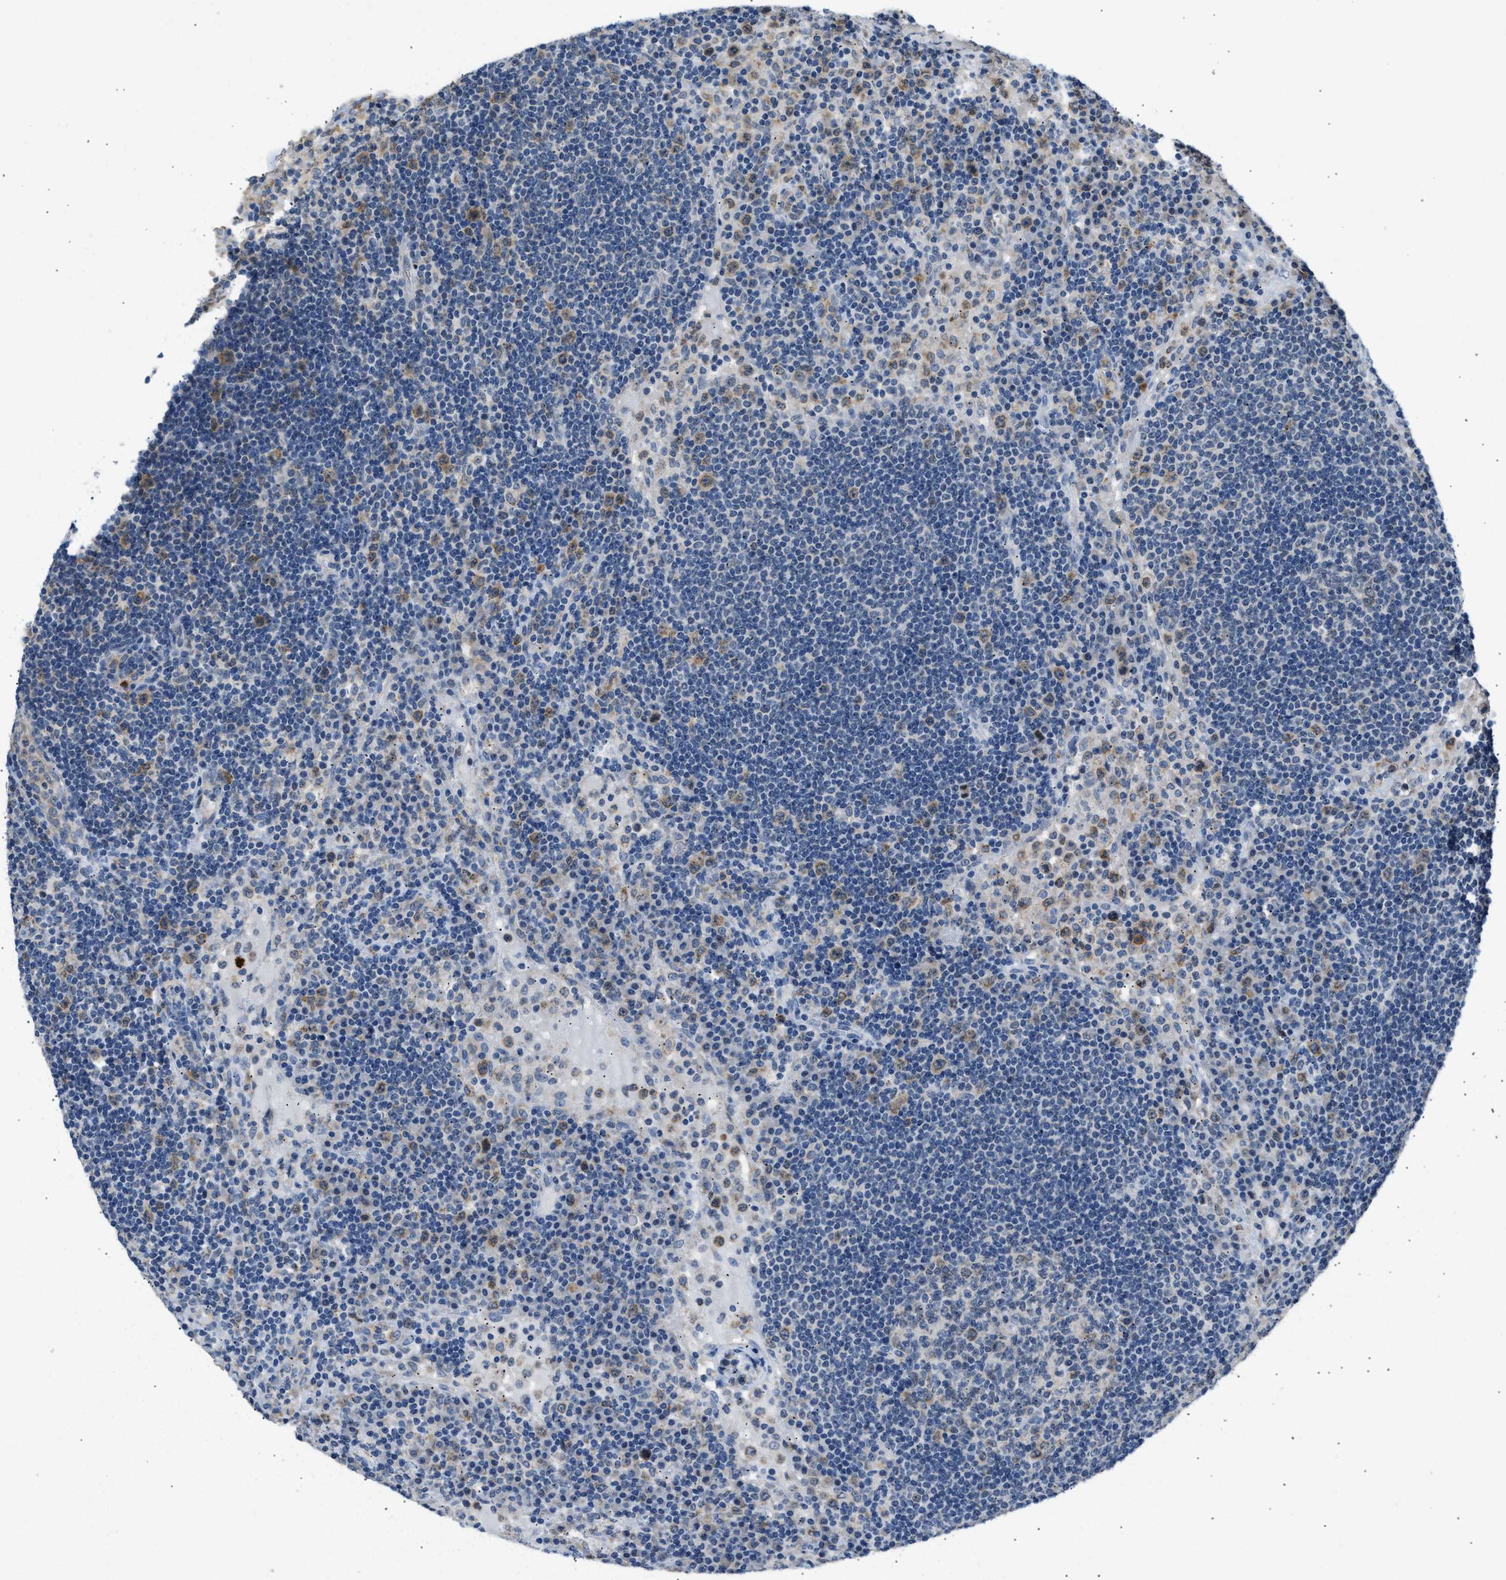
{"staining": {"intensity": "weak", "quantity": "<25%", "location": "cytoplasmic/membranous"}, "tissue": "lymph node", "cell_type": "Germinal center cells", "image_type": "normal", "snomed": [{"axis": "morphology", "description": "Normal tissue, NOS"}, {"axis": "topography", "description": "Lymph node"}], "caption": "High magnification brightfield microscopy of normal lymph node stained with DAB (3,3'-diaminobenzidine) (brown) and counterstained with hematoxylin (blue): germinal center cells show no significant positivity.", "gene": "TOMM34", "patient": {"sex": "female", "age": 53}}